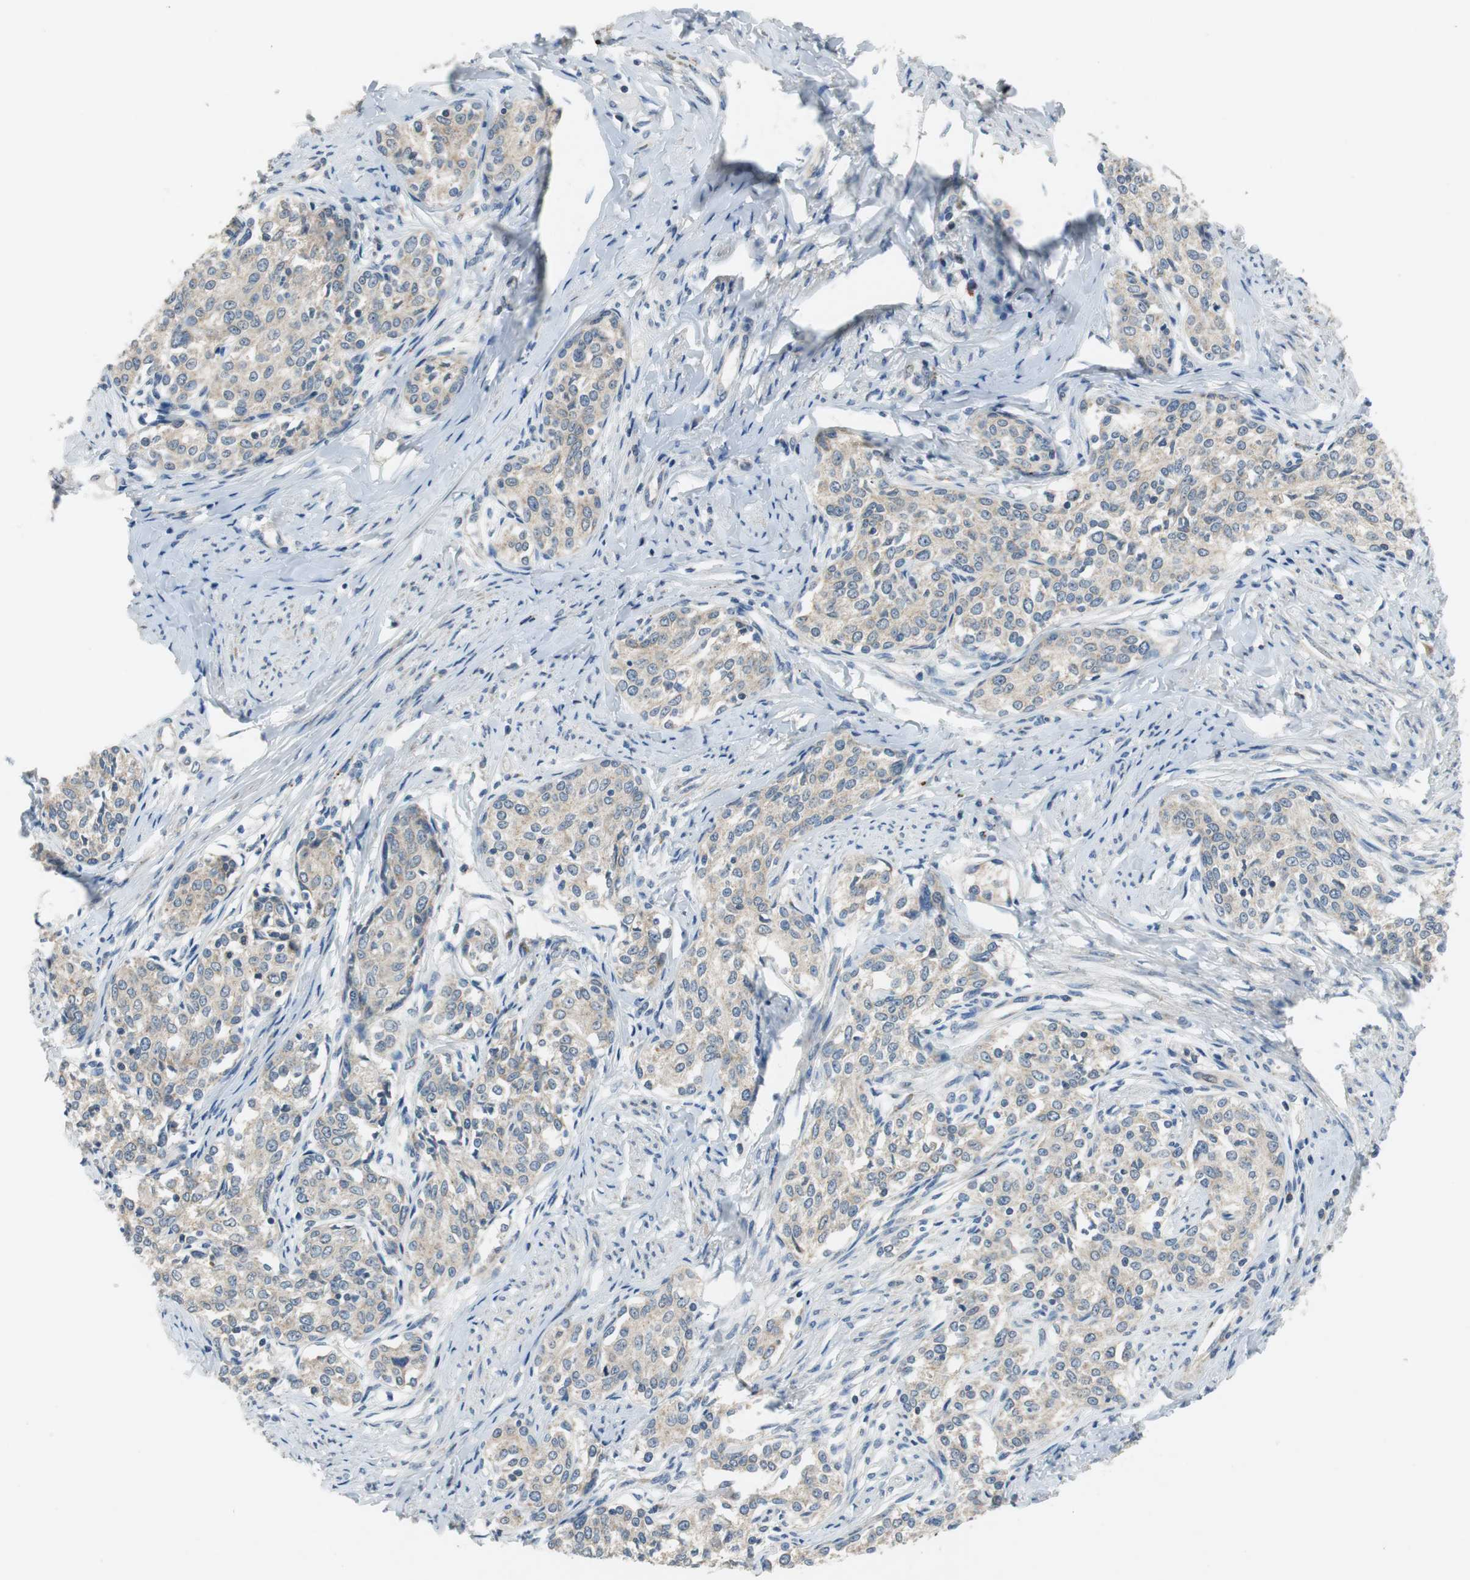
{"staining": {"intensity": "weak", "quantity": ">75%", "location": "cytoplasmic/membranous"}, "tissue": "cervical cancer", "cell_type": "Tumor cells", "image_type": "cancer", "snomed": [{"axis": "morphology", "description": "Squamous cell carcinoma, NOS"}, {"axis": "morphology", "description": "Adenocarcinoma, NOS"}, {"axis": "topography", "description": "Cervix"}], "caption": "Immunohistochemistry (IHC) (DAB (3,3'-diaminobenzidine)) staining of squamous cell carcinoma (cervical) reveals weak cytoplasmic/membranous protein staining in about >75% of tumor cells.", "gene": "NLGN1", "patient": {"sex": "female", "age": 52}}